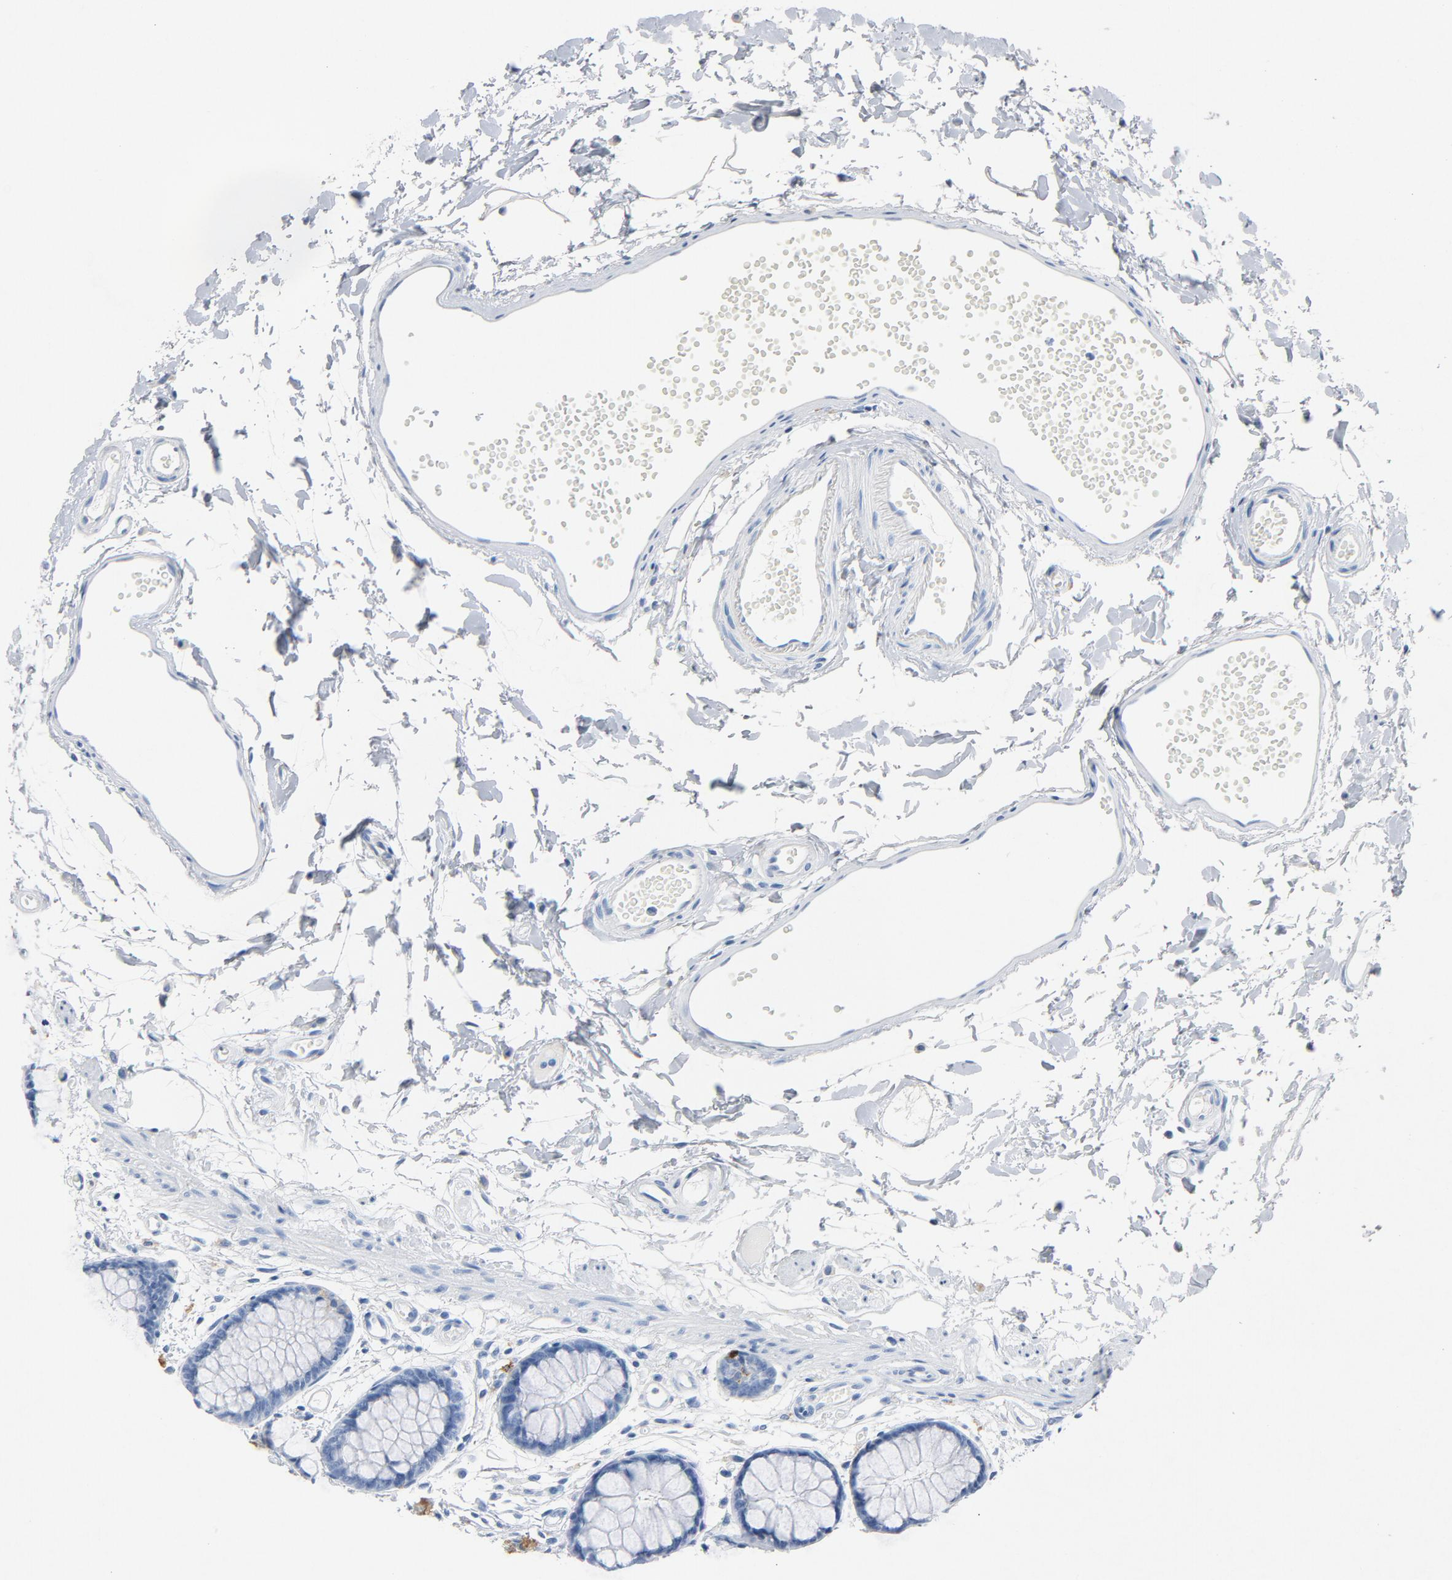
{"staining": {"intensity": "negative", "quantity": "none", "location": "none"}, "tissue": "rectum", "cell_type": "Glandular cells", "image_type": "normal", "snomed": [{"axis": "morphology", "description": "Normal tissue, NOS"}, {"axis": "topography", "description": "Rectum"}], "caption": "Glandular cells are negative for protein expression in unremarkable human rectum. (DAB (3,3'-diaminobenzidine) immunohistochemistry (IHC), high magnification).", "gene": "PTPRB", "patient": {"sex": "female", "age": 66}}